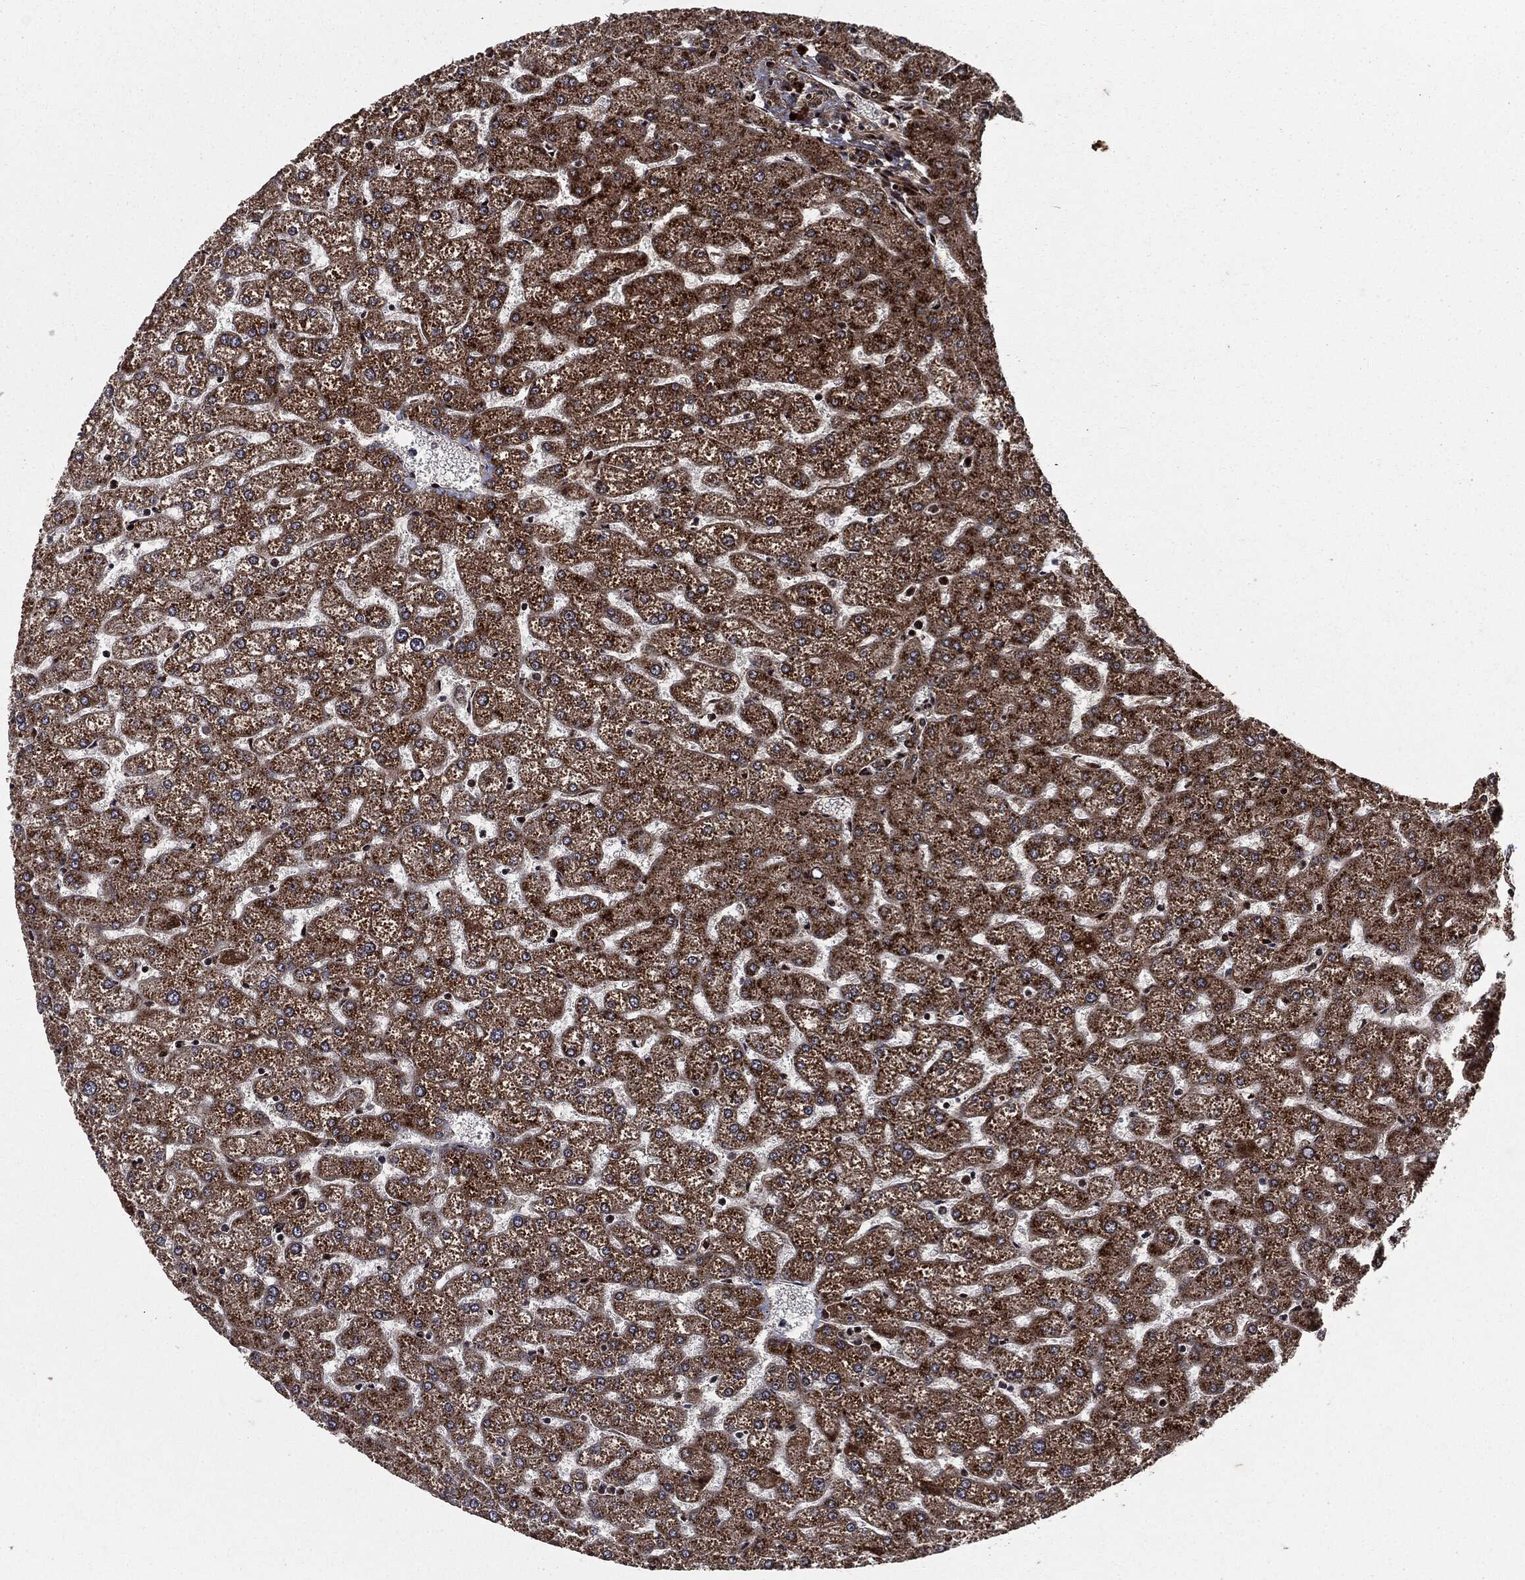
{"staining": {"intensity": "weak", "quantity": ">75%", "location": "cytoplasmic/membranous"}, "tissue": "liver", "cell_type": "Cholangiocytes", "image_type": "normal", "snomed": [{"axis": "morphology", "description": "Normal tissue, NOS"}, {"axis": "topography", "description": "Liver"}], "caption": "Protein positivity by IHC displays weak cytoplasmic/membranous expression in about >75% of cholangiocytes in unremarkable liver. (Brightfield microscopy of DAB IHC at high magnification).", "gene": "SMAD4", "patient": {"sex": "female", "age": 32}}